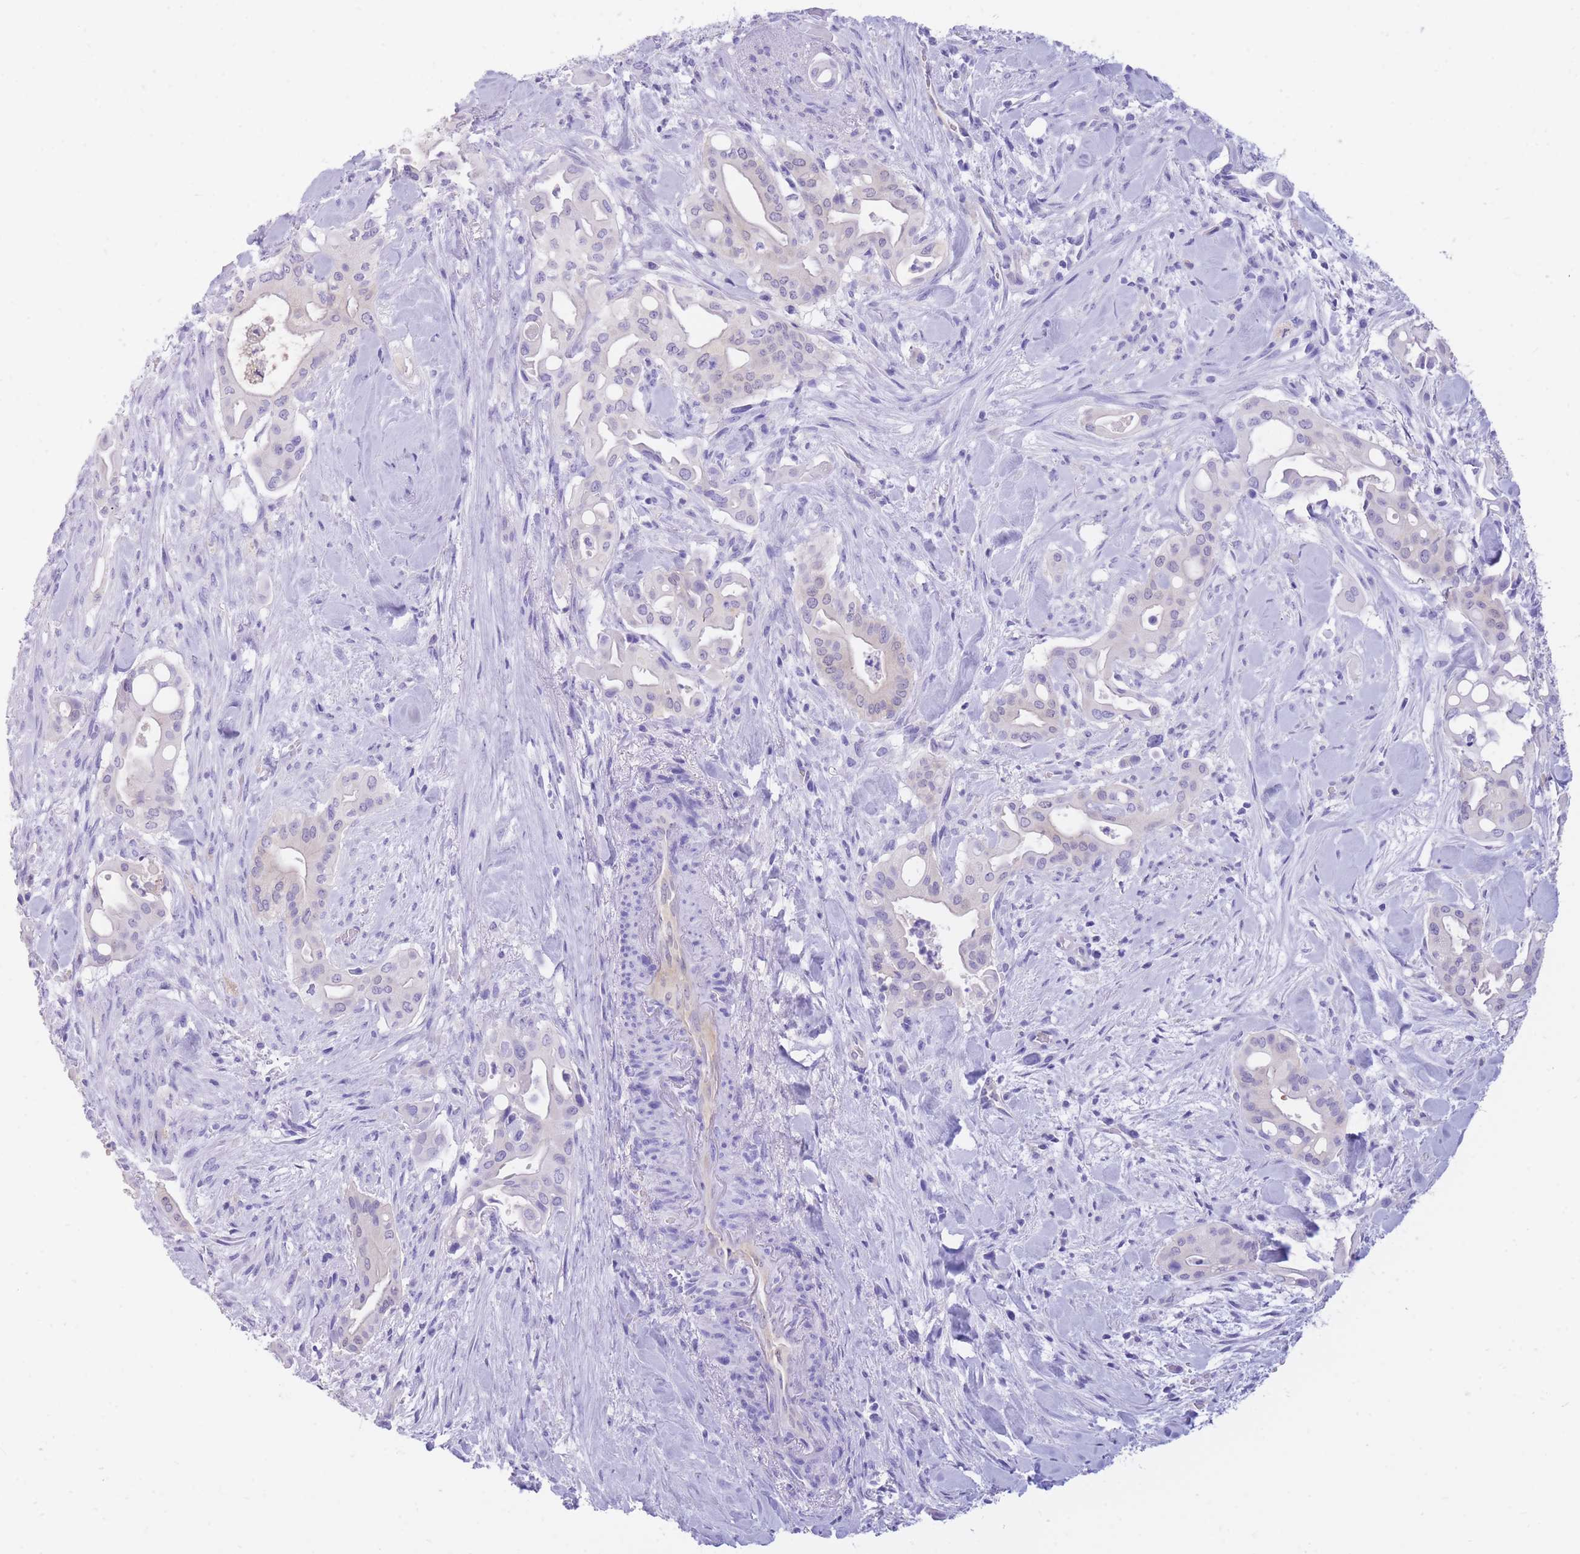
{"staining": {"intensity": "negative", "quantity": "none", "location": "none"}, "tissue": "liver cancer", "cell_type": "Tumor cells", "image_type": "cancer", "snomed": [{"axis": "morphology", "description": "Cholangiocarcinoma"}, {"axis": "topography", "description": "Liver"}], "caption": "Cholangiocarcinoma (liver) was stained to show a protein in brown. There is no significant staining in tumor cells.", "gene": "SULT1A1", "patient": {"sex": "female", "age": 68}}